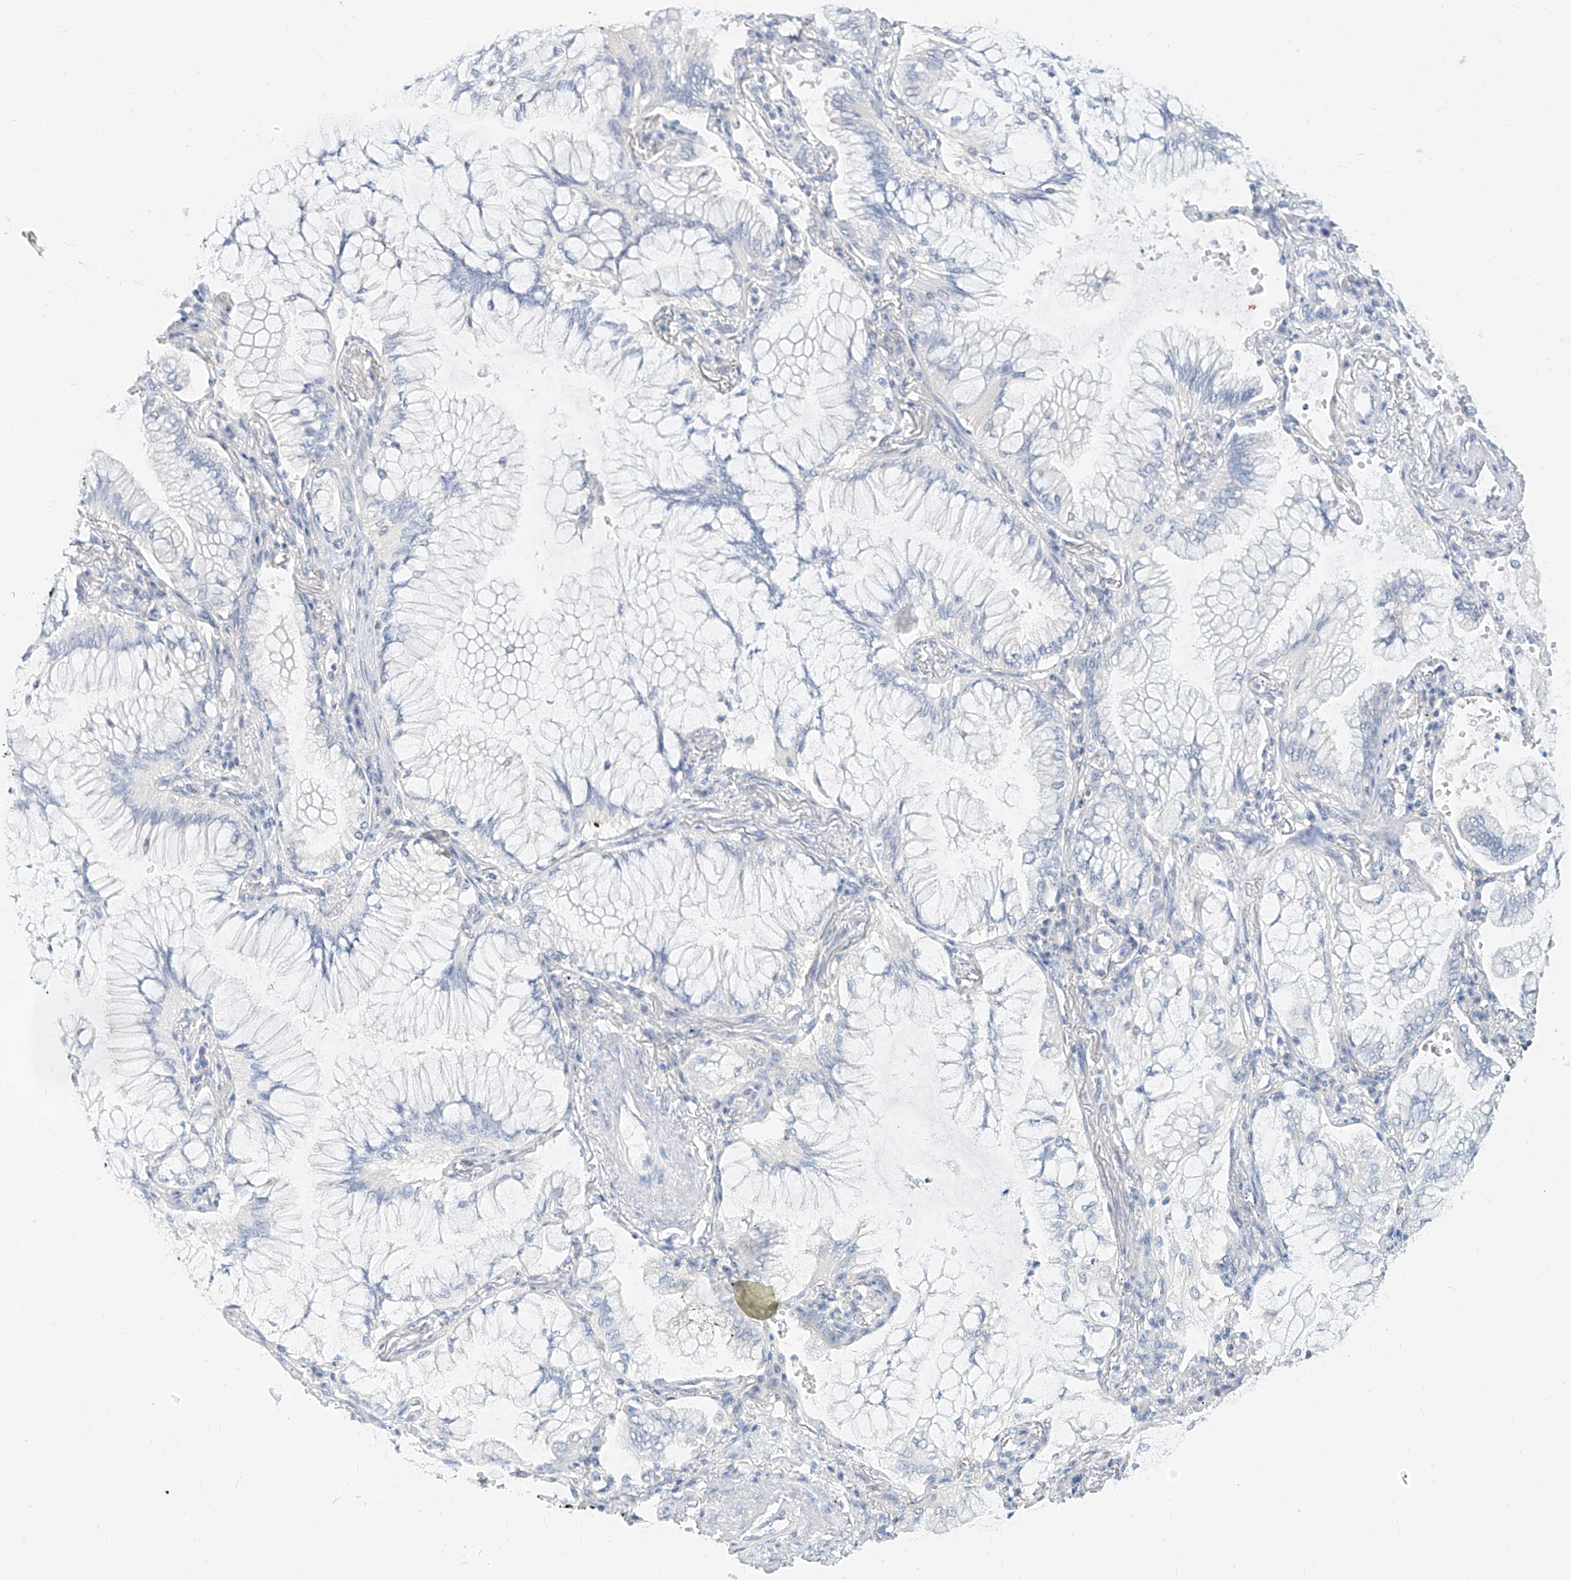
{"staining": {"intensity": "negative", "quantity": "none", "location": "none"}, "tissue": "lung cancer", "cell_type": "Tumor cells", "image_type": "cancer", "snomed": [{"axis": "morphology", "description": "Adenocarcinoma, NOS"}, {"axis": "topography", "description": "Lung"}], "caption": "Immunohistochemistry (IHC) of human lung cancer (adenocarcinoma) reveals no staining in tumor cells. (Immunohistochemistry, brightfield microscopy, high magnification).", "gene": "ZZEF1", "patient": {"sex": "female", "age": 70}}